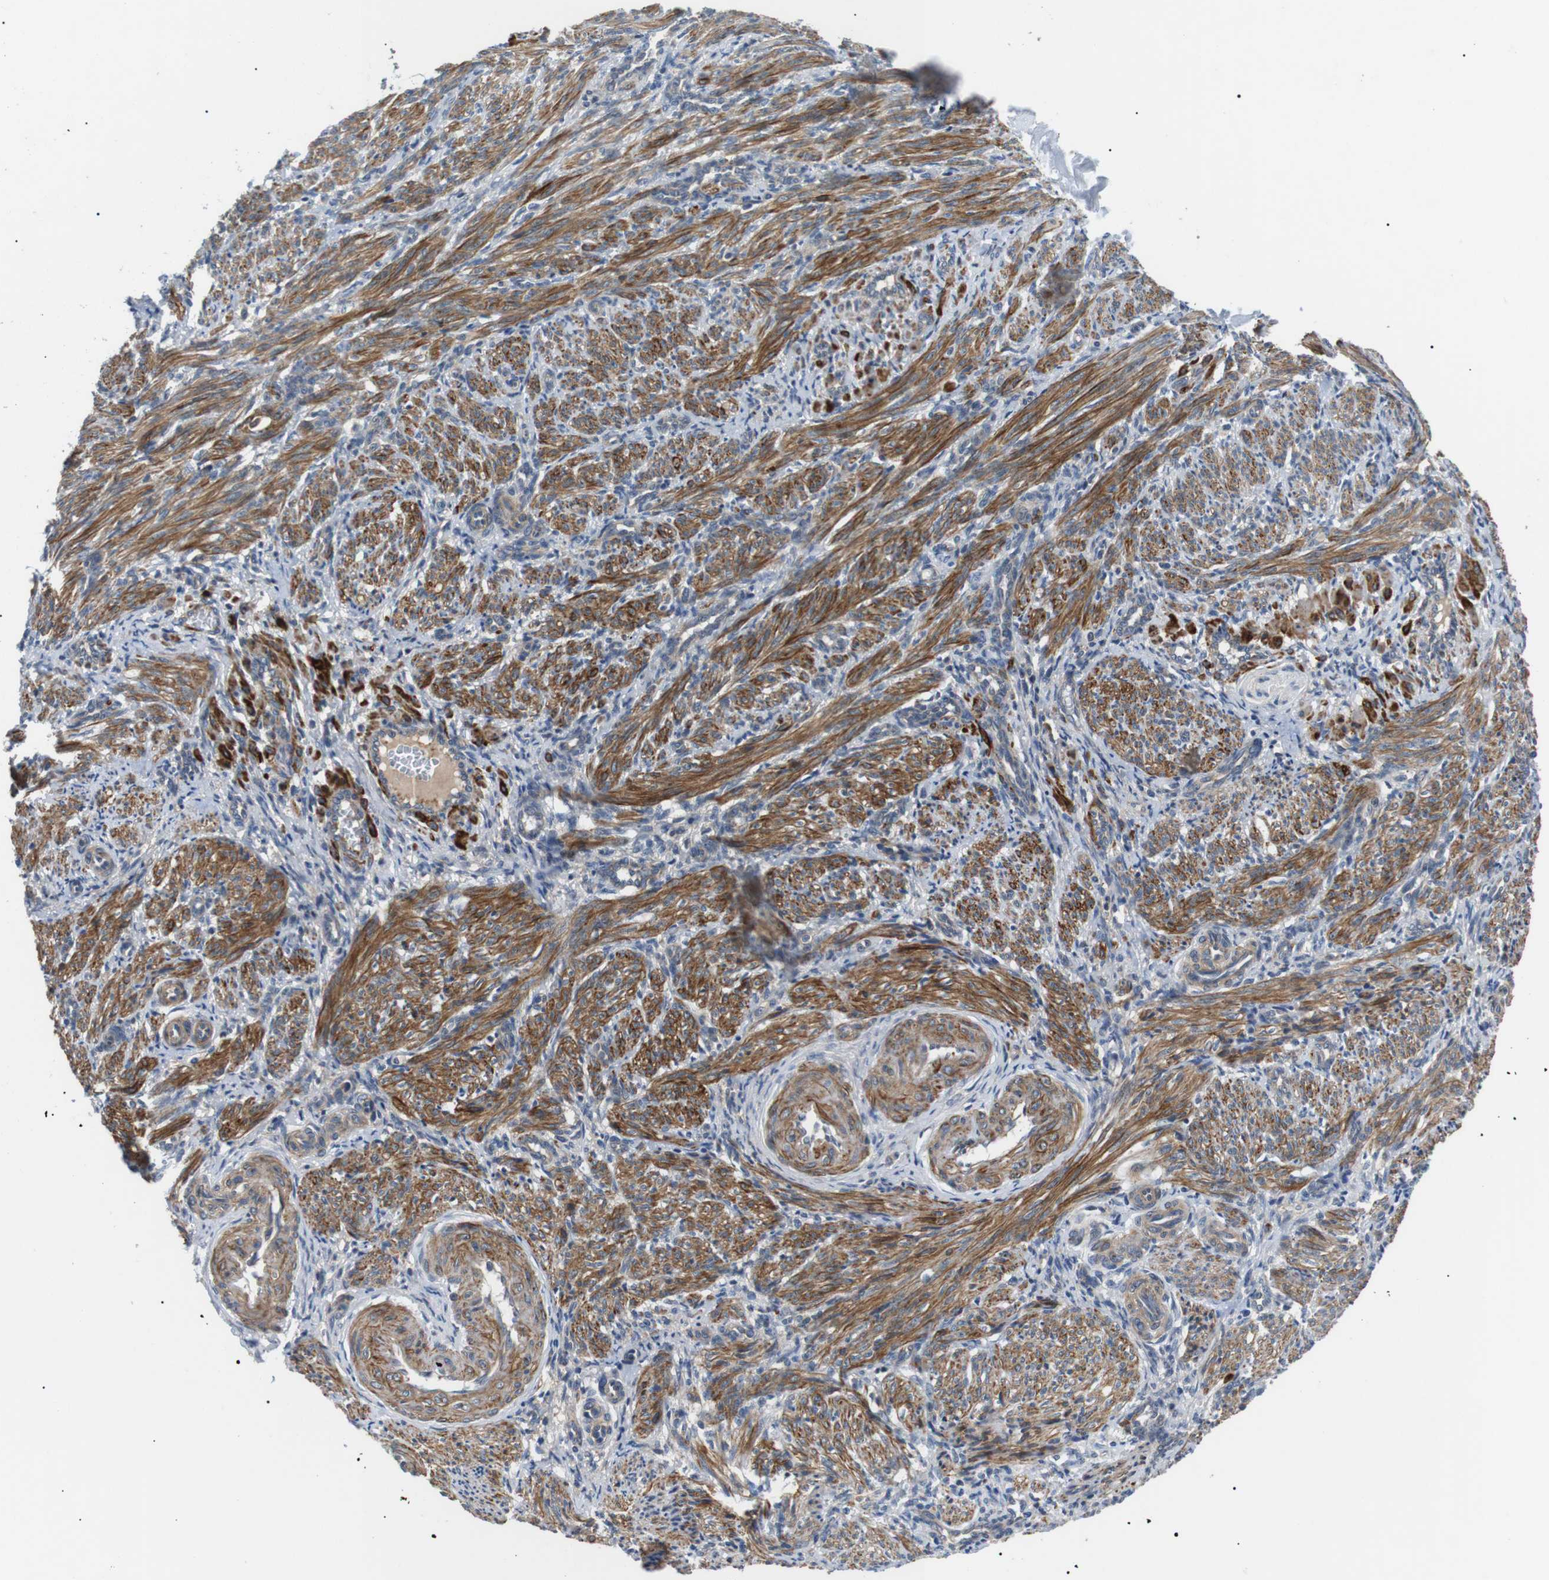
{"staining": {"intensity": "strong", "quantity": ">75%", "location": "cytoplasmic/membranous"}, "tissue": "smooth muscle", "cell_type": "Smooth muscle cells", "image_type": "normal", "snomed": [{"axis": "morphology", "description": "Normal tissue, NOS"}, {"axis": "topography", "description": "Endometrium"}], "caption": "DAB immunohistochemical staining of benign human smooth muscle displays strong cytoplasmic/membranous protein positivity in approximately >75% of smooth muscle cells.", "gene": "DIPK1A", "patient": {"sex": "female", "age": 33}}